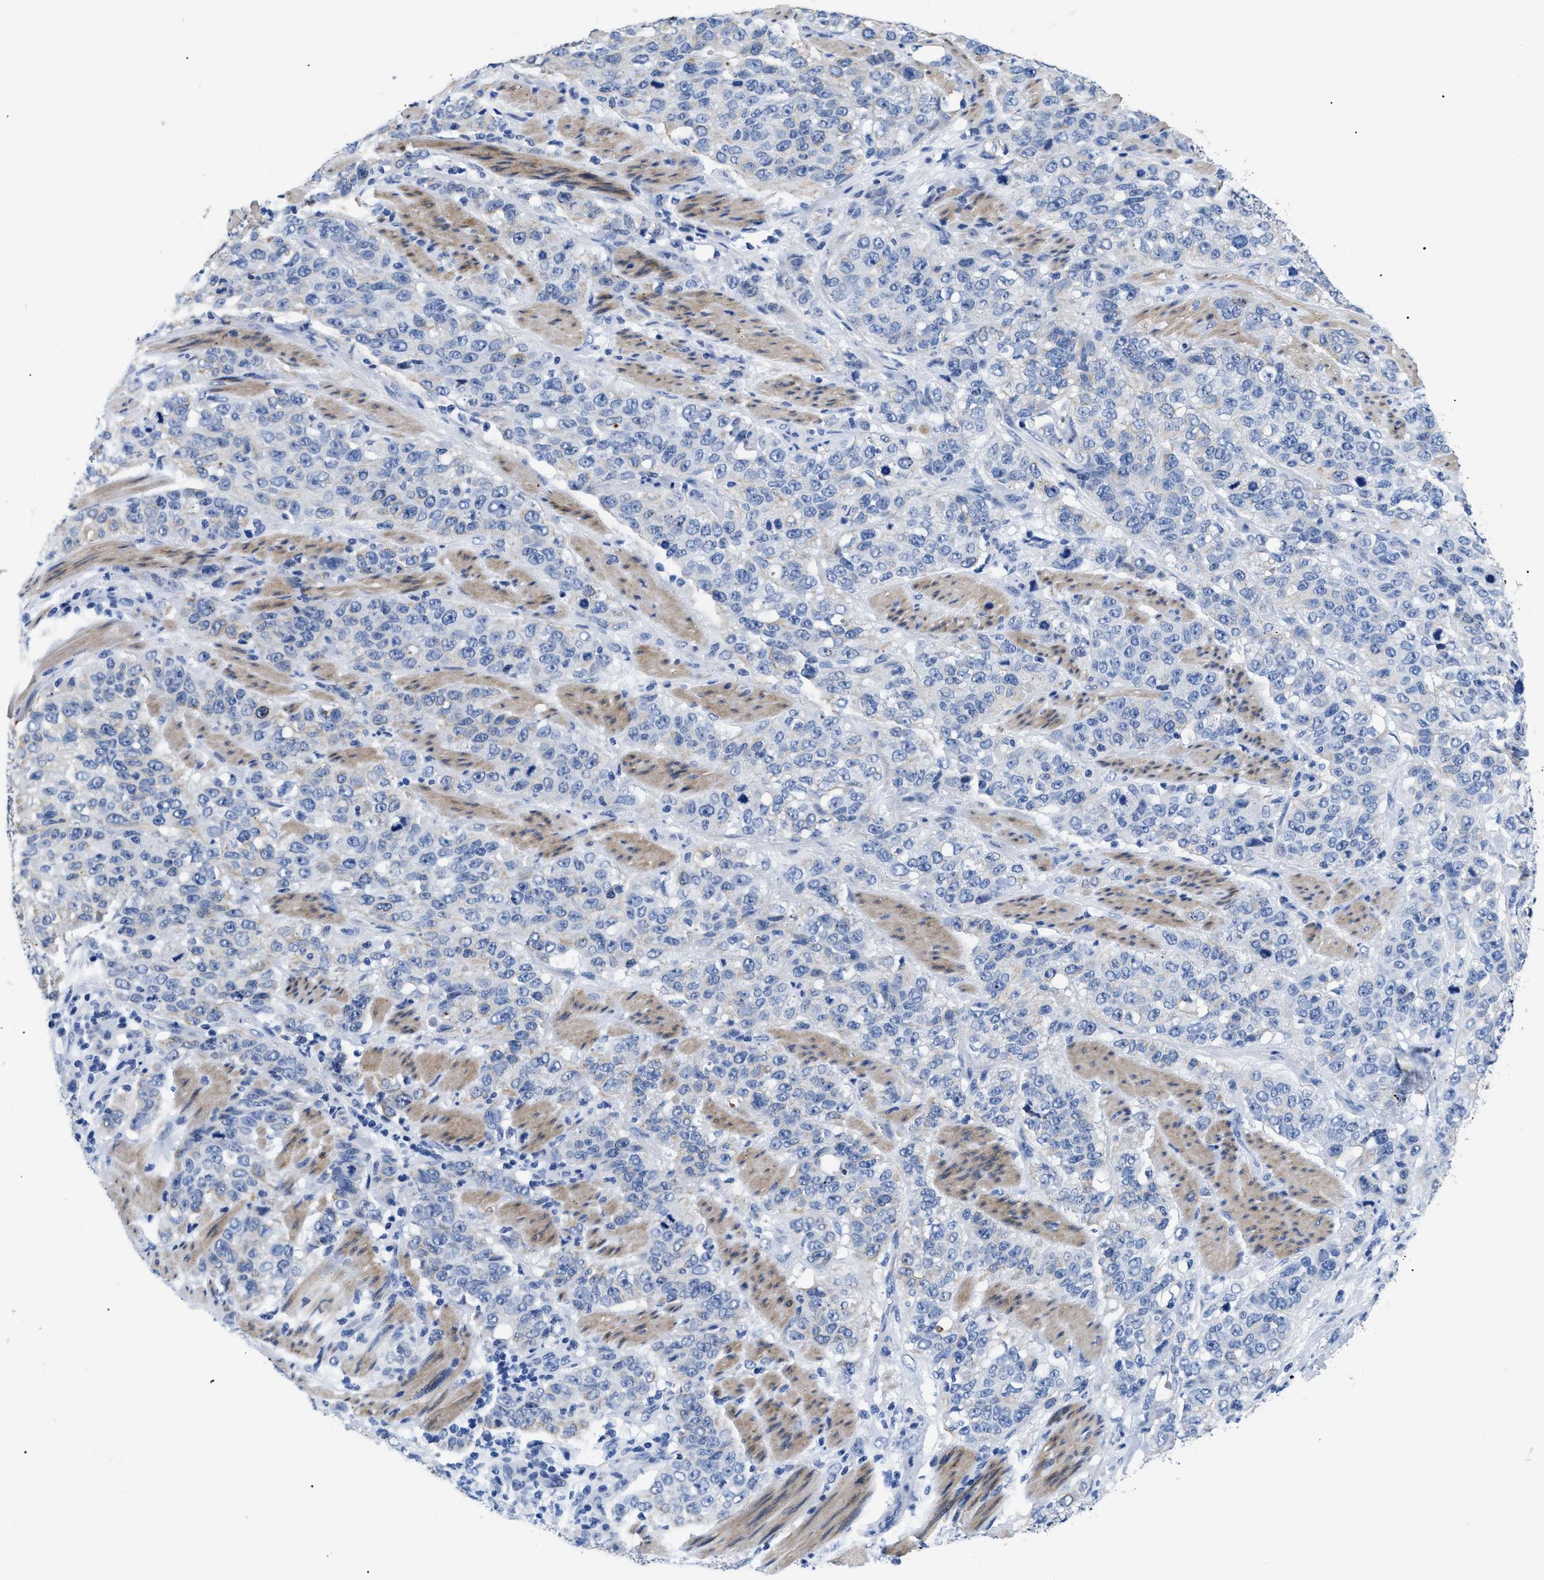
{"staining": {"intensity": "negative", "quantity": "none", "location": "none"}, "tissue": "stomach cancer", "cell_type": "Tumor cells", "image_type": "cancer", "snomed": [{"axis": "morphology", "description": "Adenocarcinoma, NOS"}, {"axis": "topography", "description": "Stomach"}], "caption": "The immunohistochemistry image has no significant staining in tumor cells of stomach cancer tissue.", "gene": "TMEM68", "patient": {"sex": "male", "age": 48}}